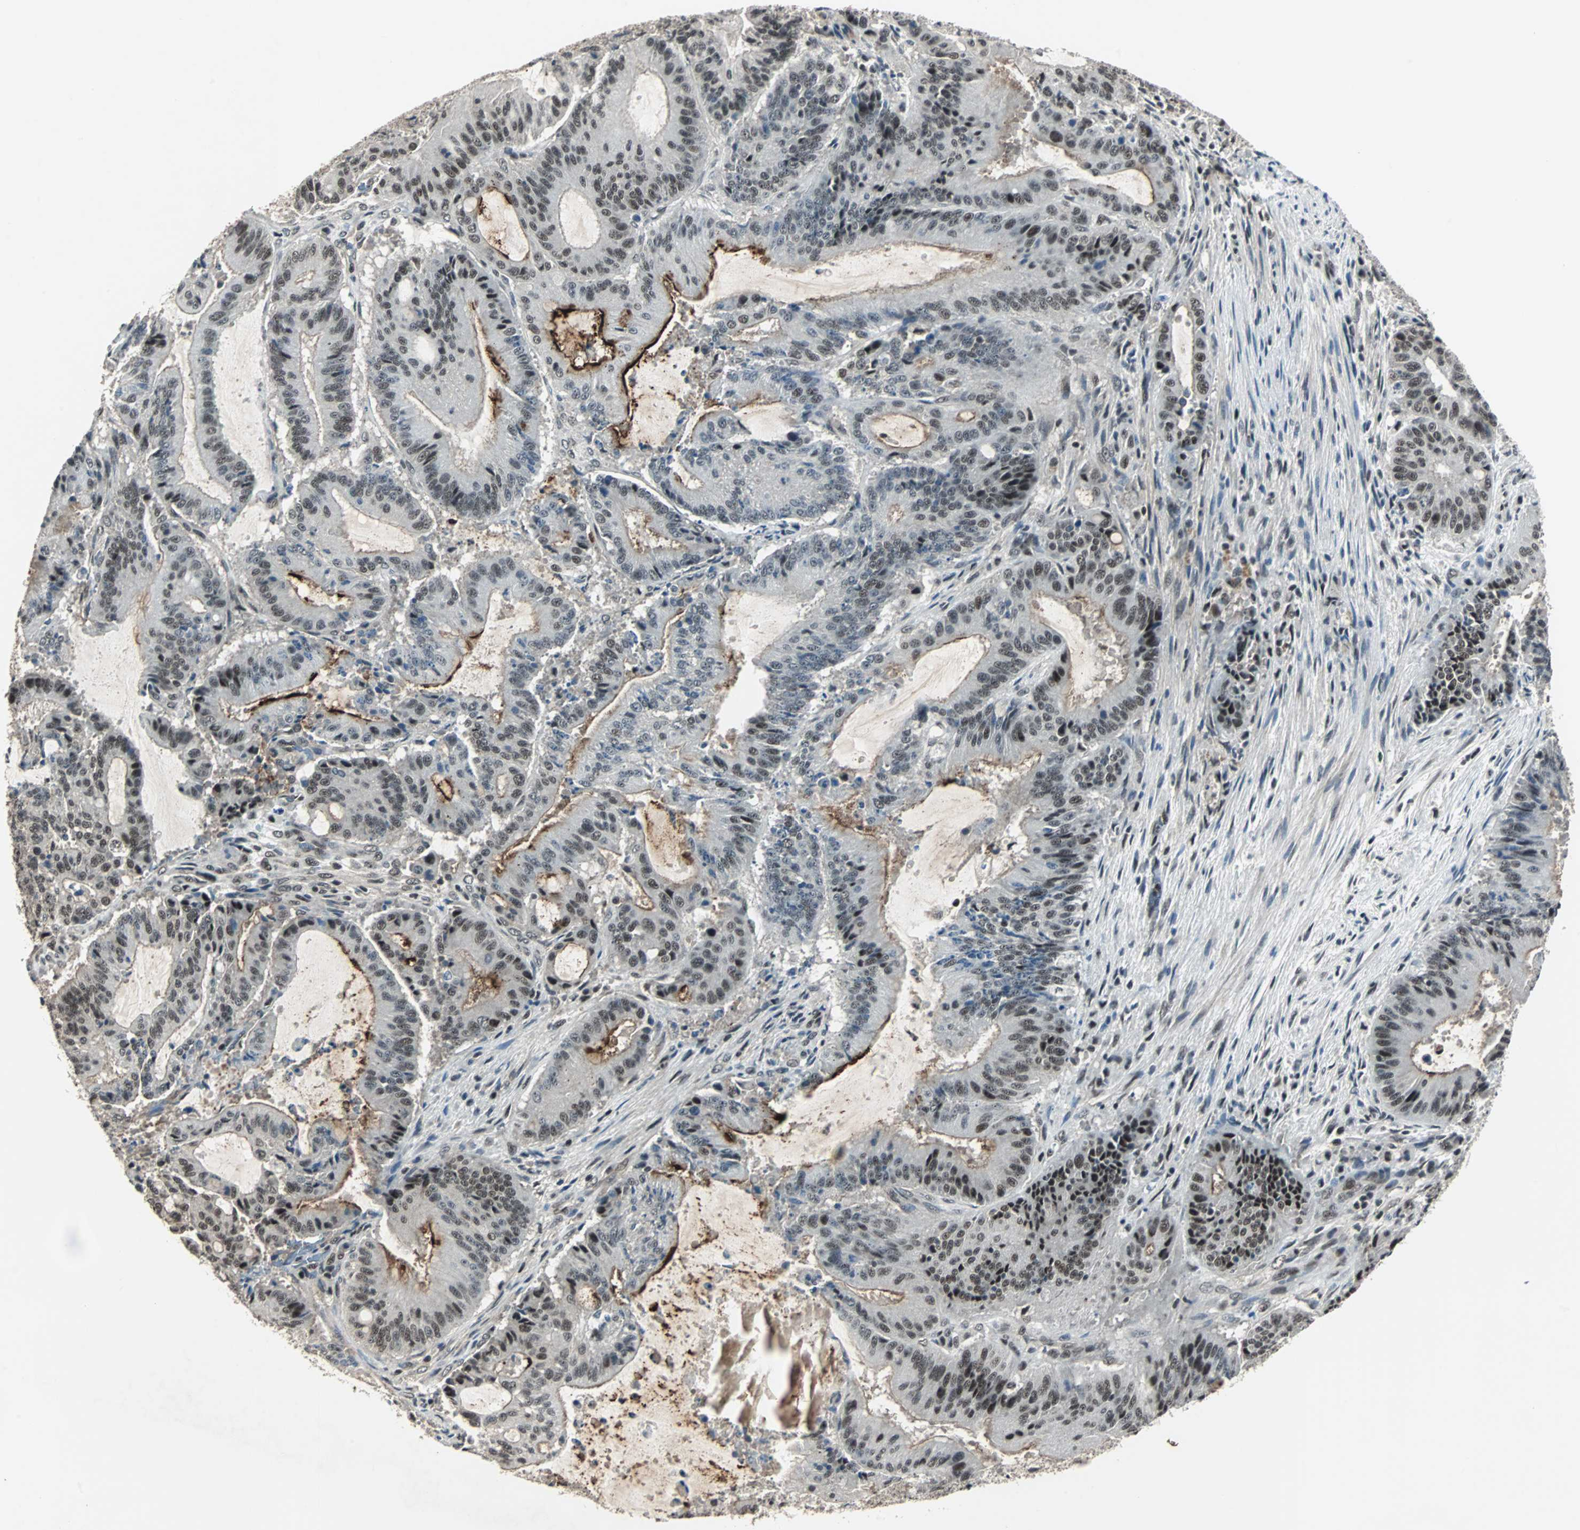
{"staining": {"intensity": "strong", "quantity": "<25%", "location": "cytoplasmic/membranous,nuclear"}, "tissue": "liver cancer", "cell_type": "Tumor cells", "image_type": "cancer", "snomed": [{"axis": "morphology", "description": "Cholangiocarcinoma"}, {"axis": "topography", "description": "Liver"}], "caption": "The histopathology image demonstrates staining of cholangiocarcinoma (liver), revealing strong cytoplasmic/membranous and nuclear protein expression (brown color) within tumor cells.", "gene": "MKX", "patient": {"sex": "female", "age": 73}}